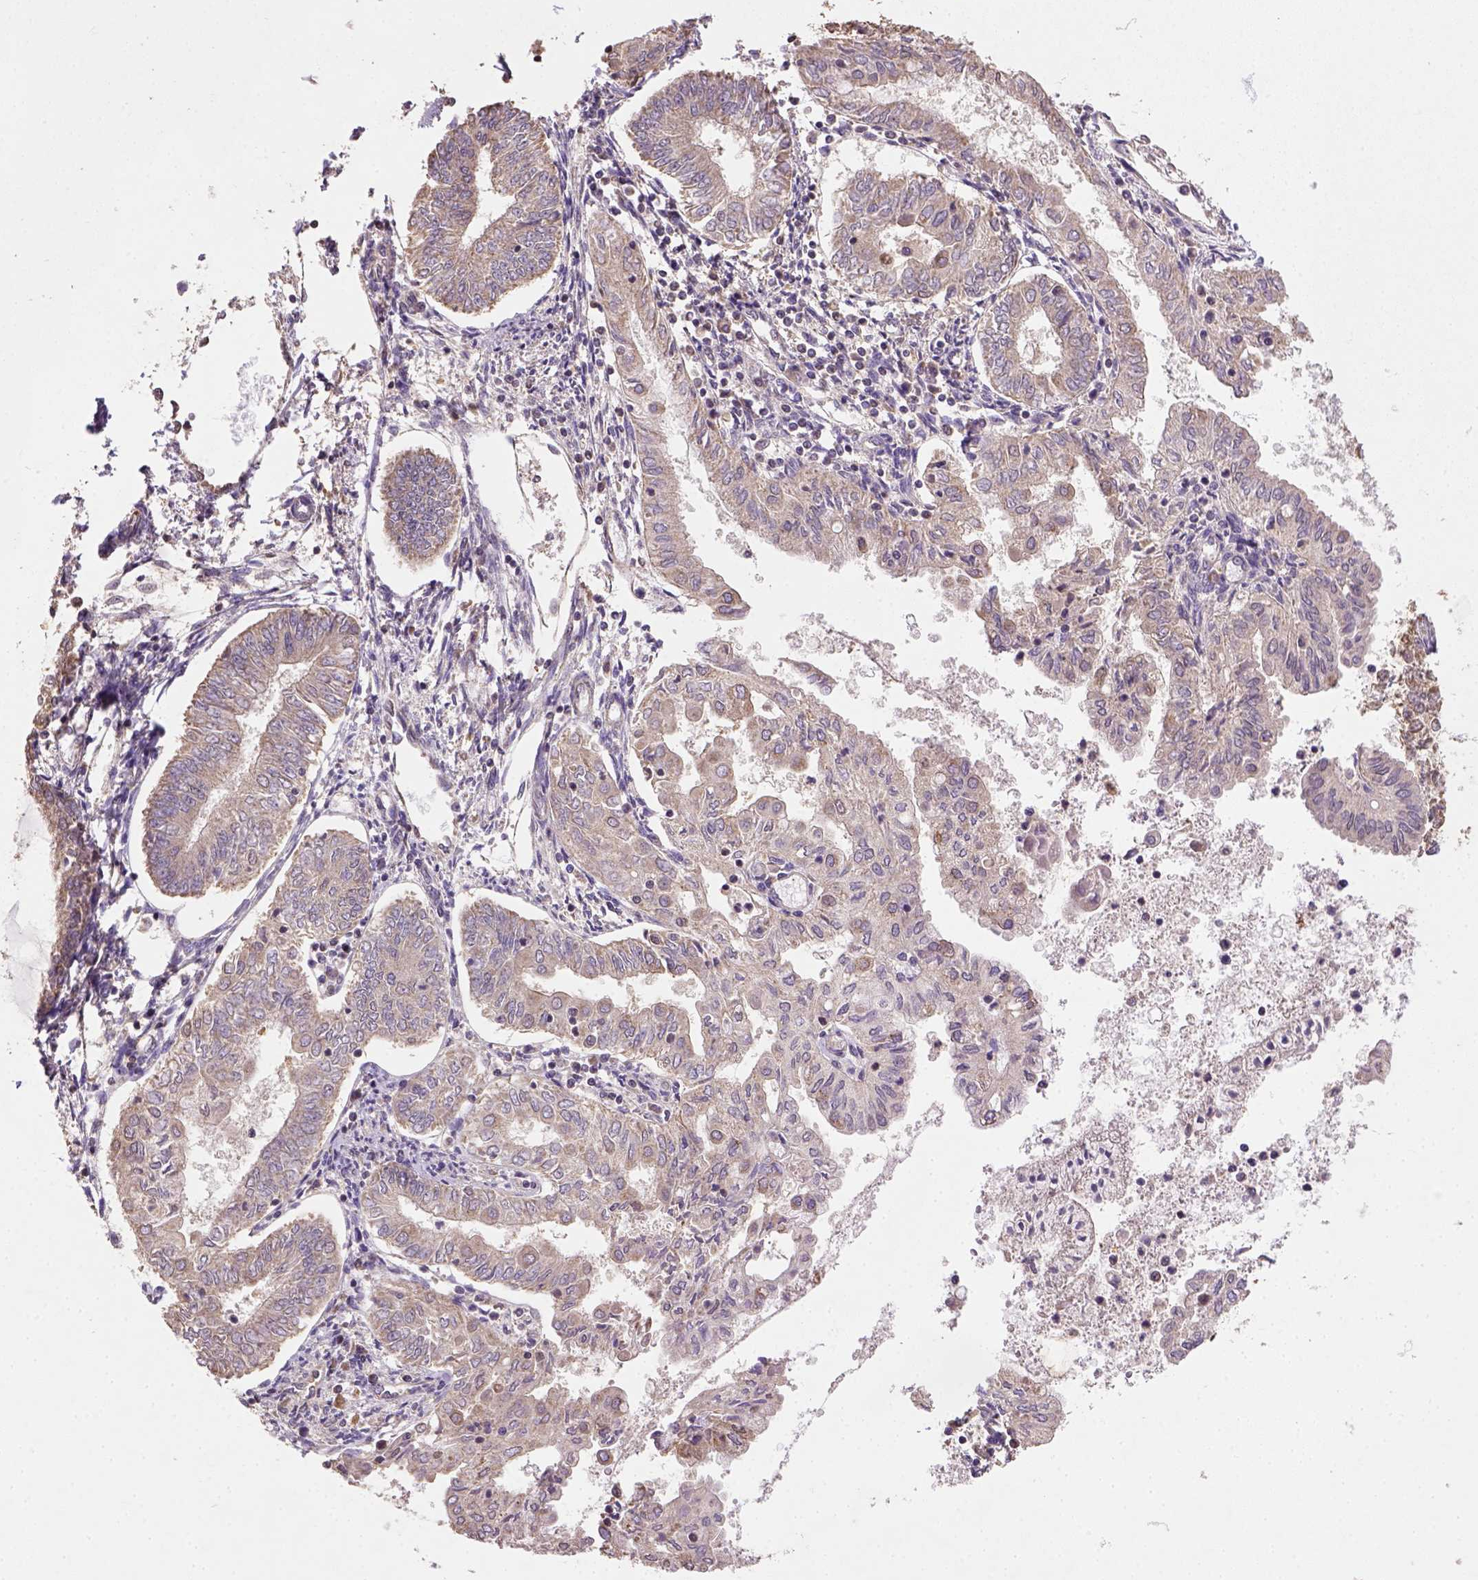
{"staining": {"intensity": "weak", "quantity": ">75%", "location": "cytoplasmic/membranous"}, "tissue": "endometrial cancer", "cell_type": "Tumor cells", "image_type": "cancer", "snomed": [{"axis": "morphology", "description": "Adenocarcinoma, NOS"}, {"axis": "topography", "description": "Endometrium"}], "caption": "Approximately >75% of tumor cells in human endometrial adenocarcinoma show weak cytoplasmic/membranous protein expression as visualized by brown immunohistochemical staining.", "gene": "NUDT10", "patient": {"sex": "female", "age": 68}}